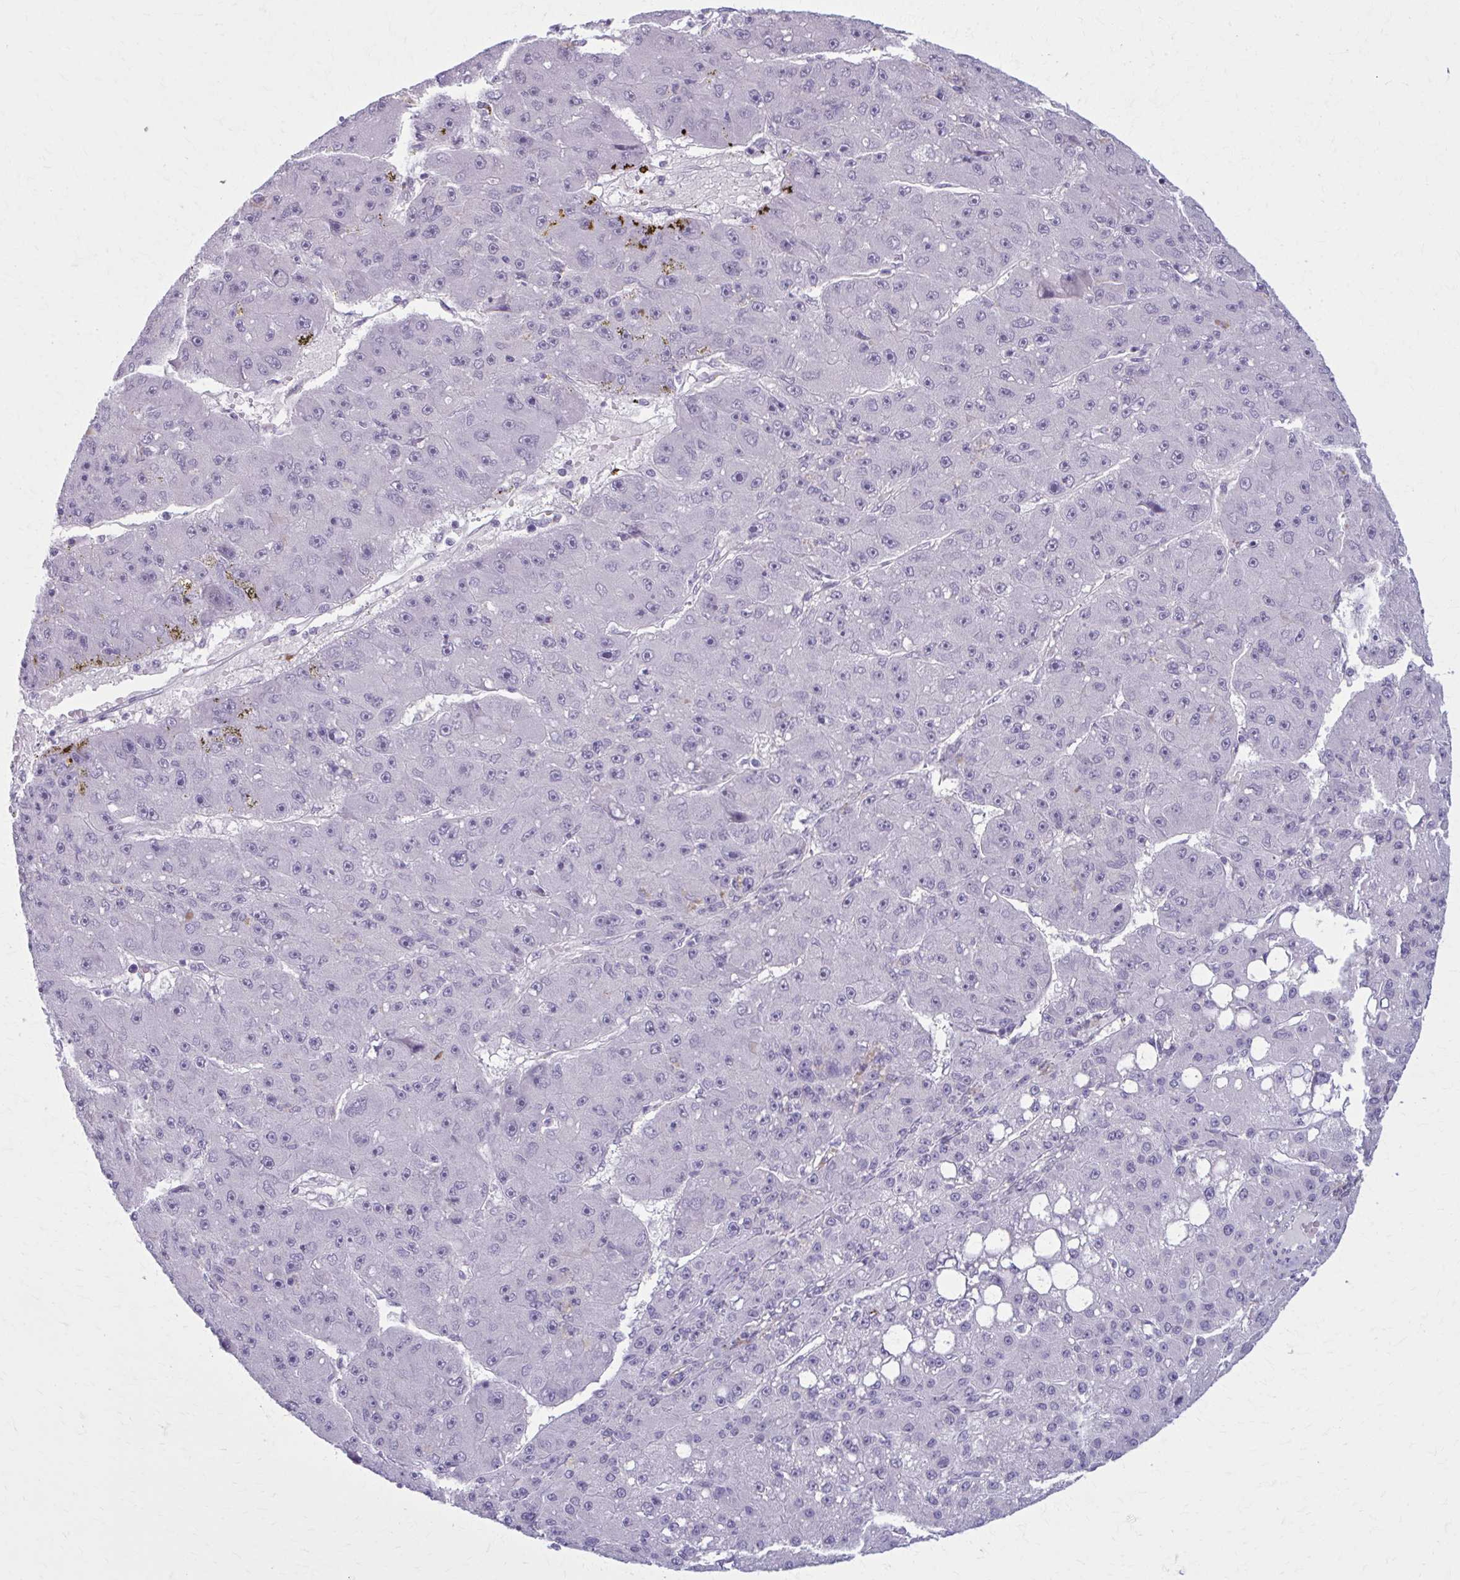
{"staining": {"intensity": "negative", "quantity": "none", "location": "none"}, "tissue": "liver cancer", "cell_type": "Tumor cells", "image_type": "cancer", "snomed": [{"axis": "morphology", "description": "Carcinoma, Hepatocellular, NOS"}, {"axis": "topography", "description": "Liver"}], "caption": "Immunohistochemical staining of liver cancer reveals no significant expression in tumor cells.", "gene": "NUMBL", "patient": {"sex": "male", "age": 67}}